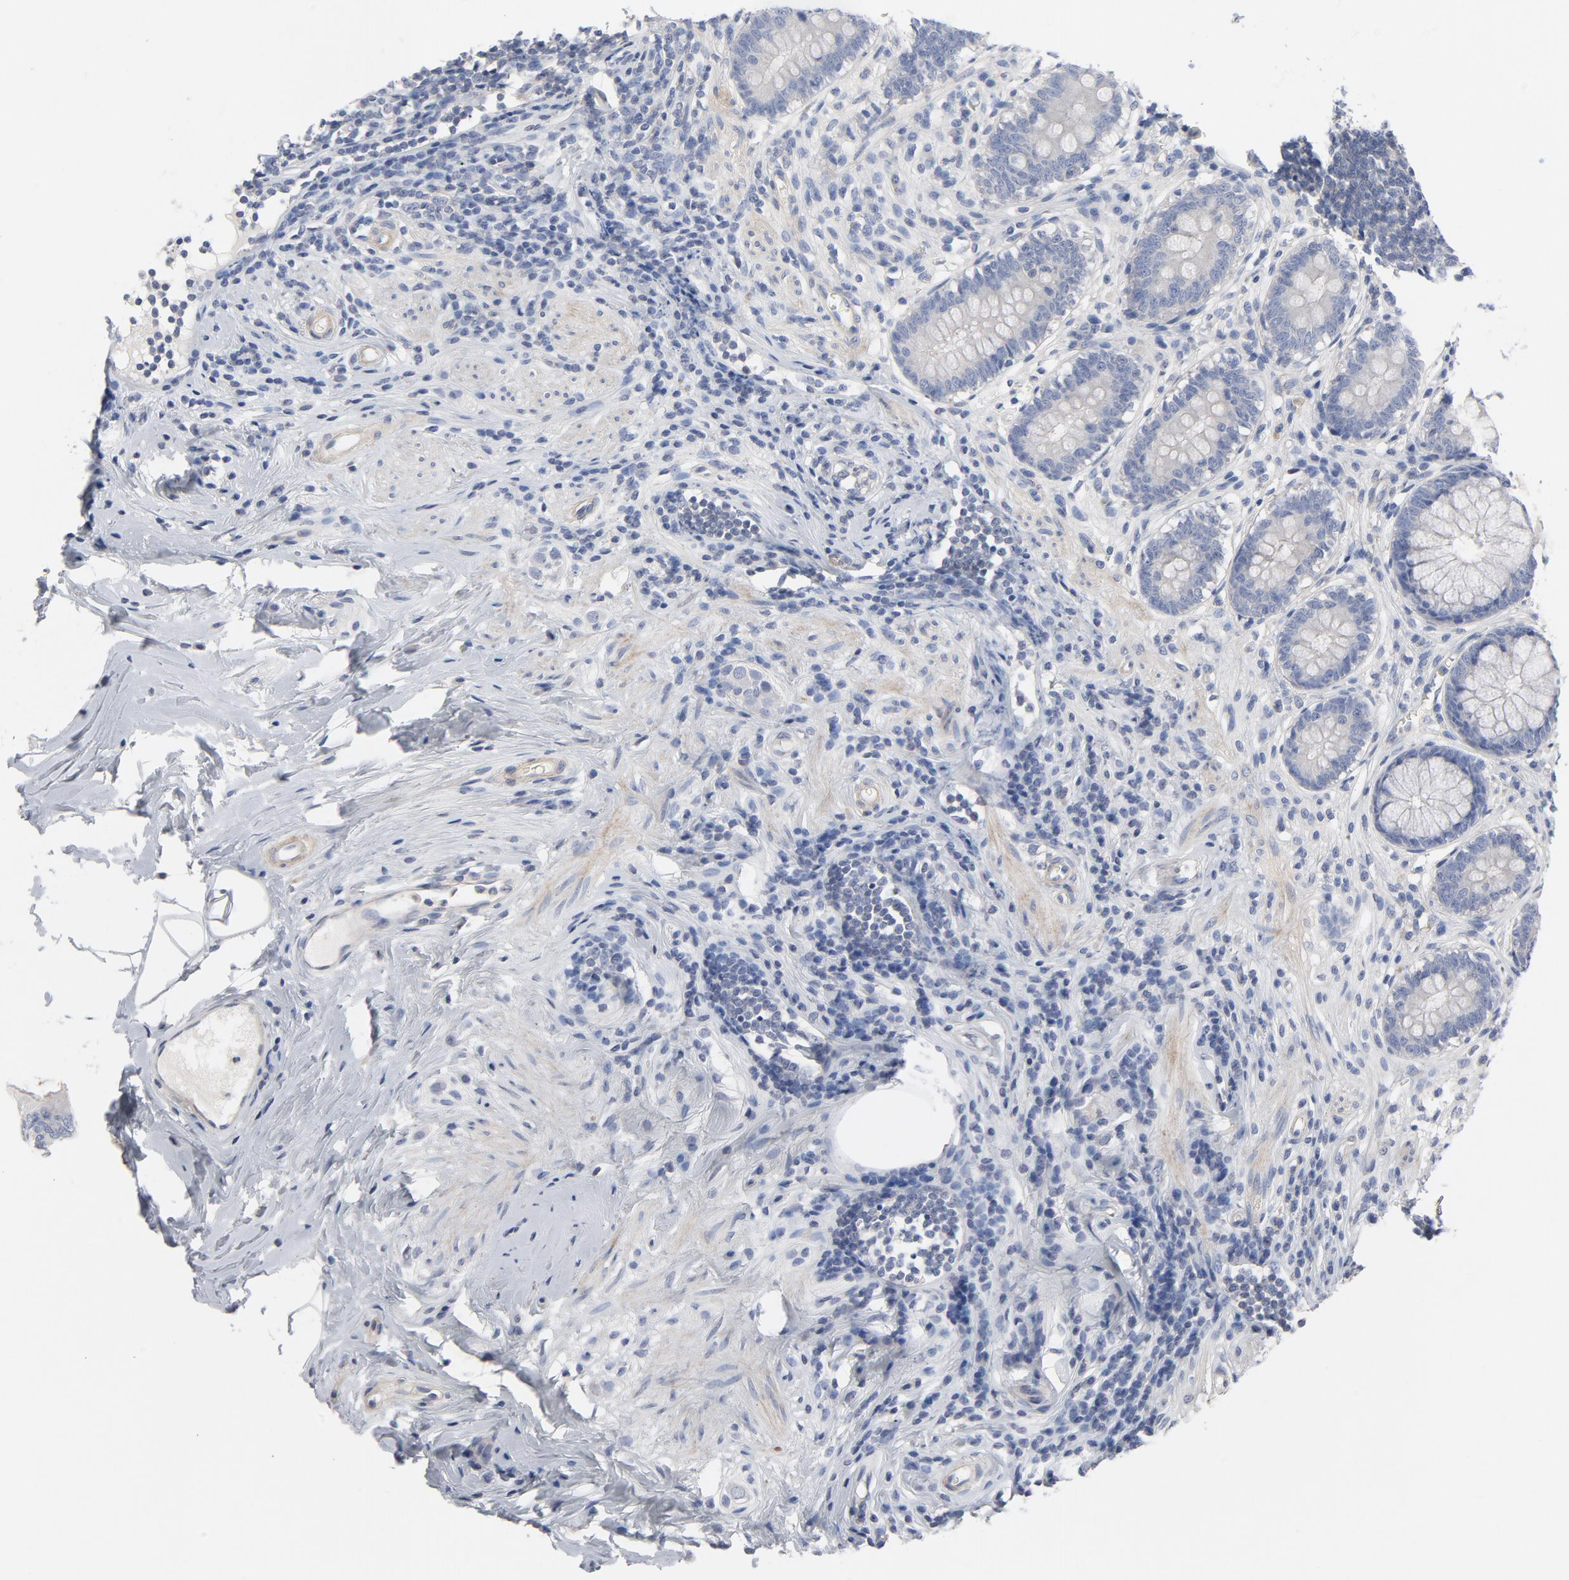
{"staining": {"intensity": "negative", "quantity": "none", "location": "none"}, "tissue": "appendix", "cell_type": "Glandular cells", "image_type": "normal", "snomed": [{"axis": "morphology", "description": "Normal tissue, NOS"}, {"axis": "topography", "description": "Appendix"}], "caption": "This is a photomicrograph of immunohistochemistry (IHC) staining of benign appendix, which shows no positivity in glandular cells.", "gene": "ROCK1", "patient": {"sex": "female", "age": 50}}